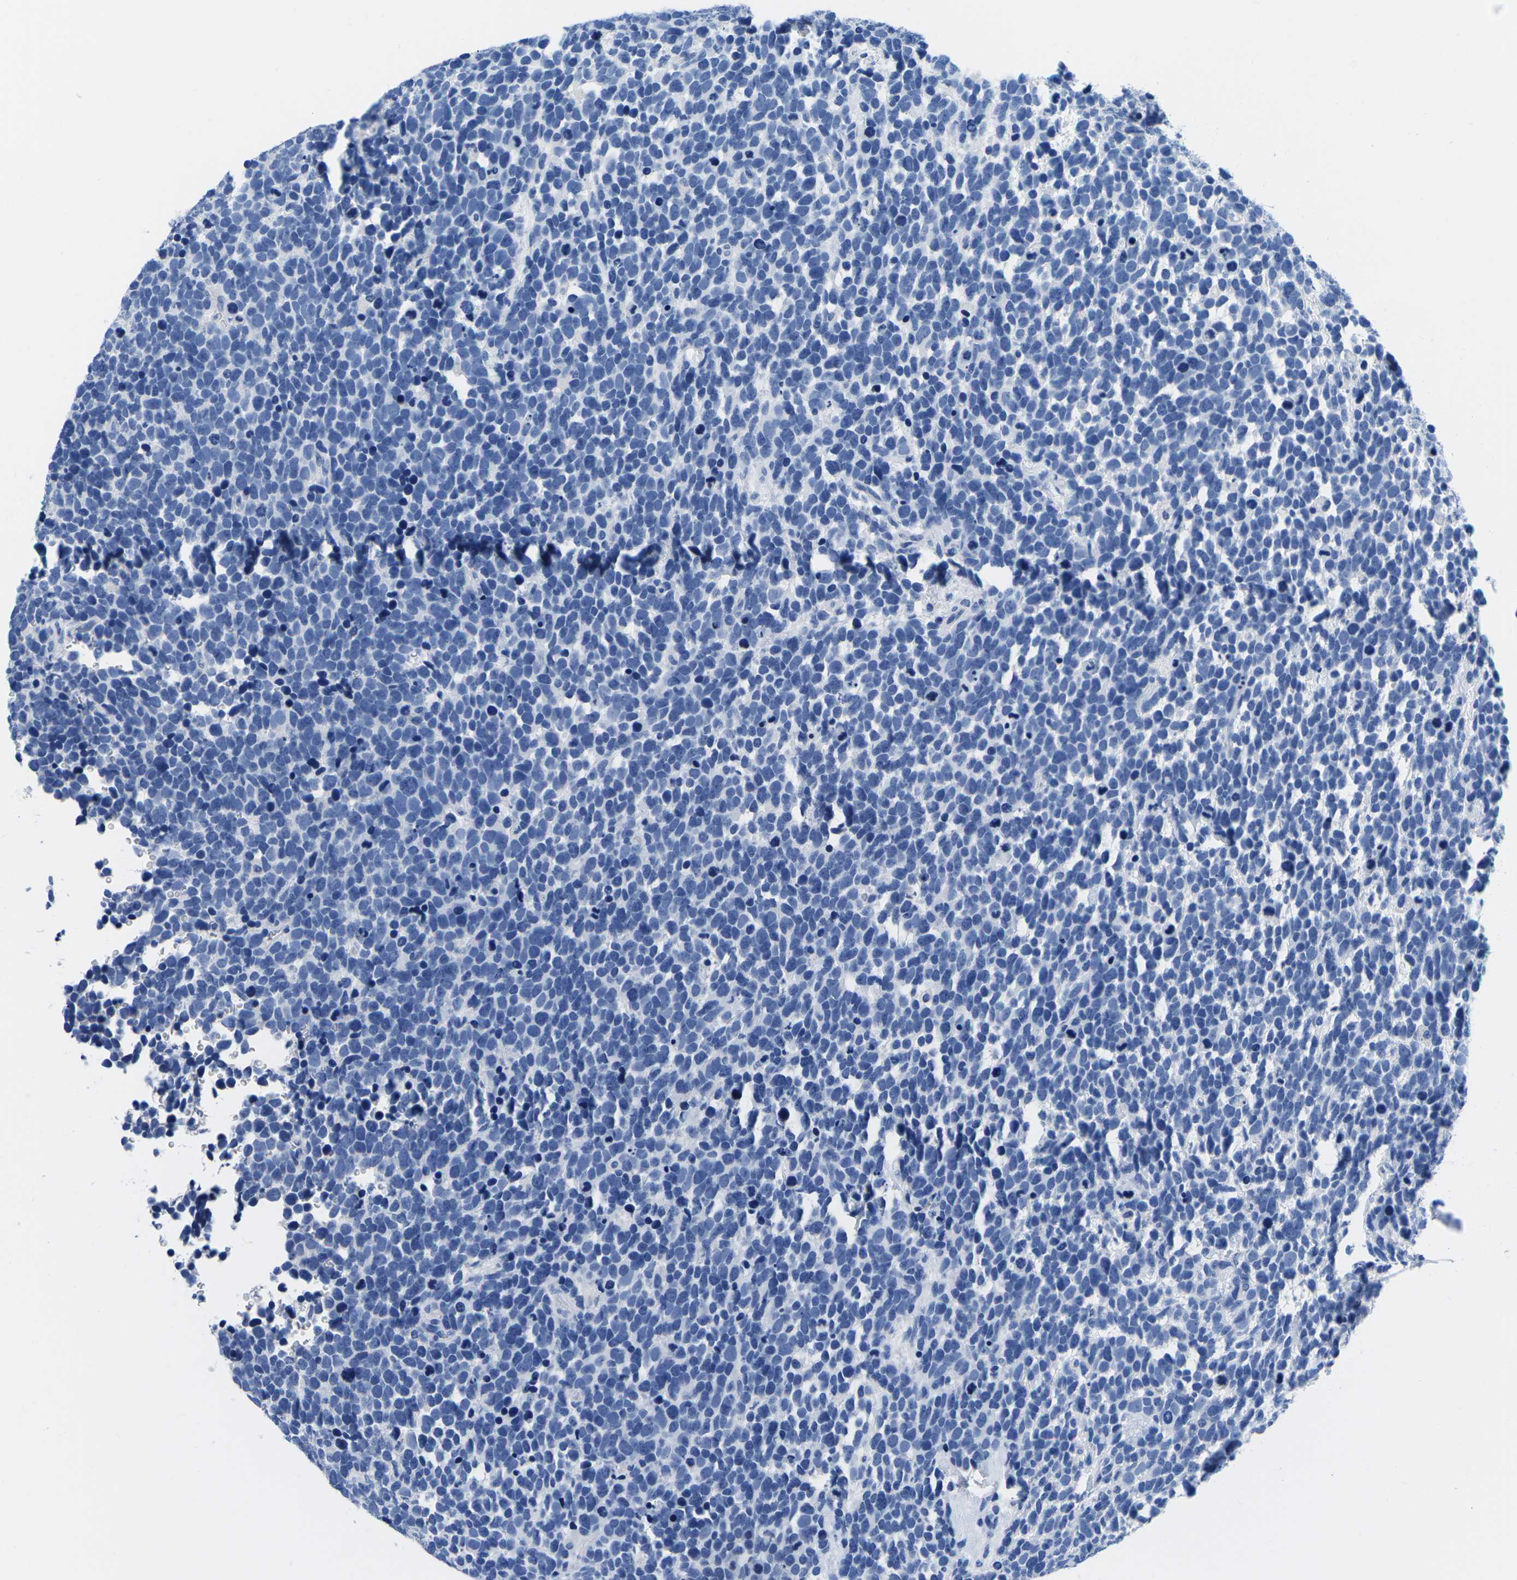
{"staining": {"intensity": "negative", "quantity": "none", "location": "none"}, "tissue": "urothelial cancer", "cell_type": "Tumor cells", "image_type": "cancer", "snomed": [{"axis": "morphology", "description": "Urothelial carcinoma, High grade"}, {"axis": "topography", "description": "Urinary bladder"}], "caption": "High power microscopy micrograph of an immunohistochemistry (IHC) histopathology image of urothelial carcinoma (high-grade), revealing no significant expression in tumor cells.", "gene": "CYP1A2", "patient": {"sex": "female", "age": 82}}